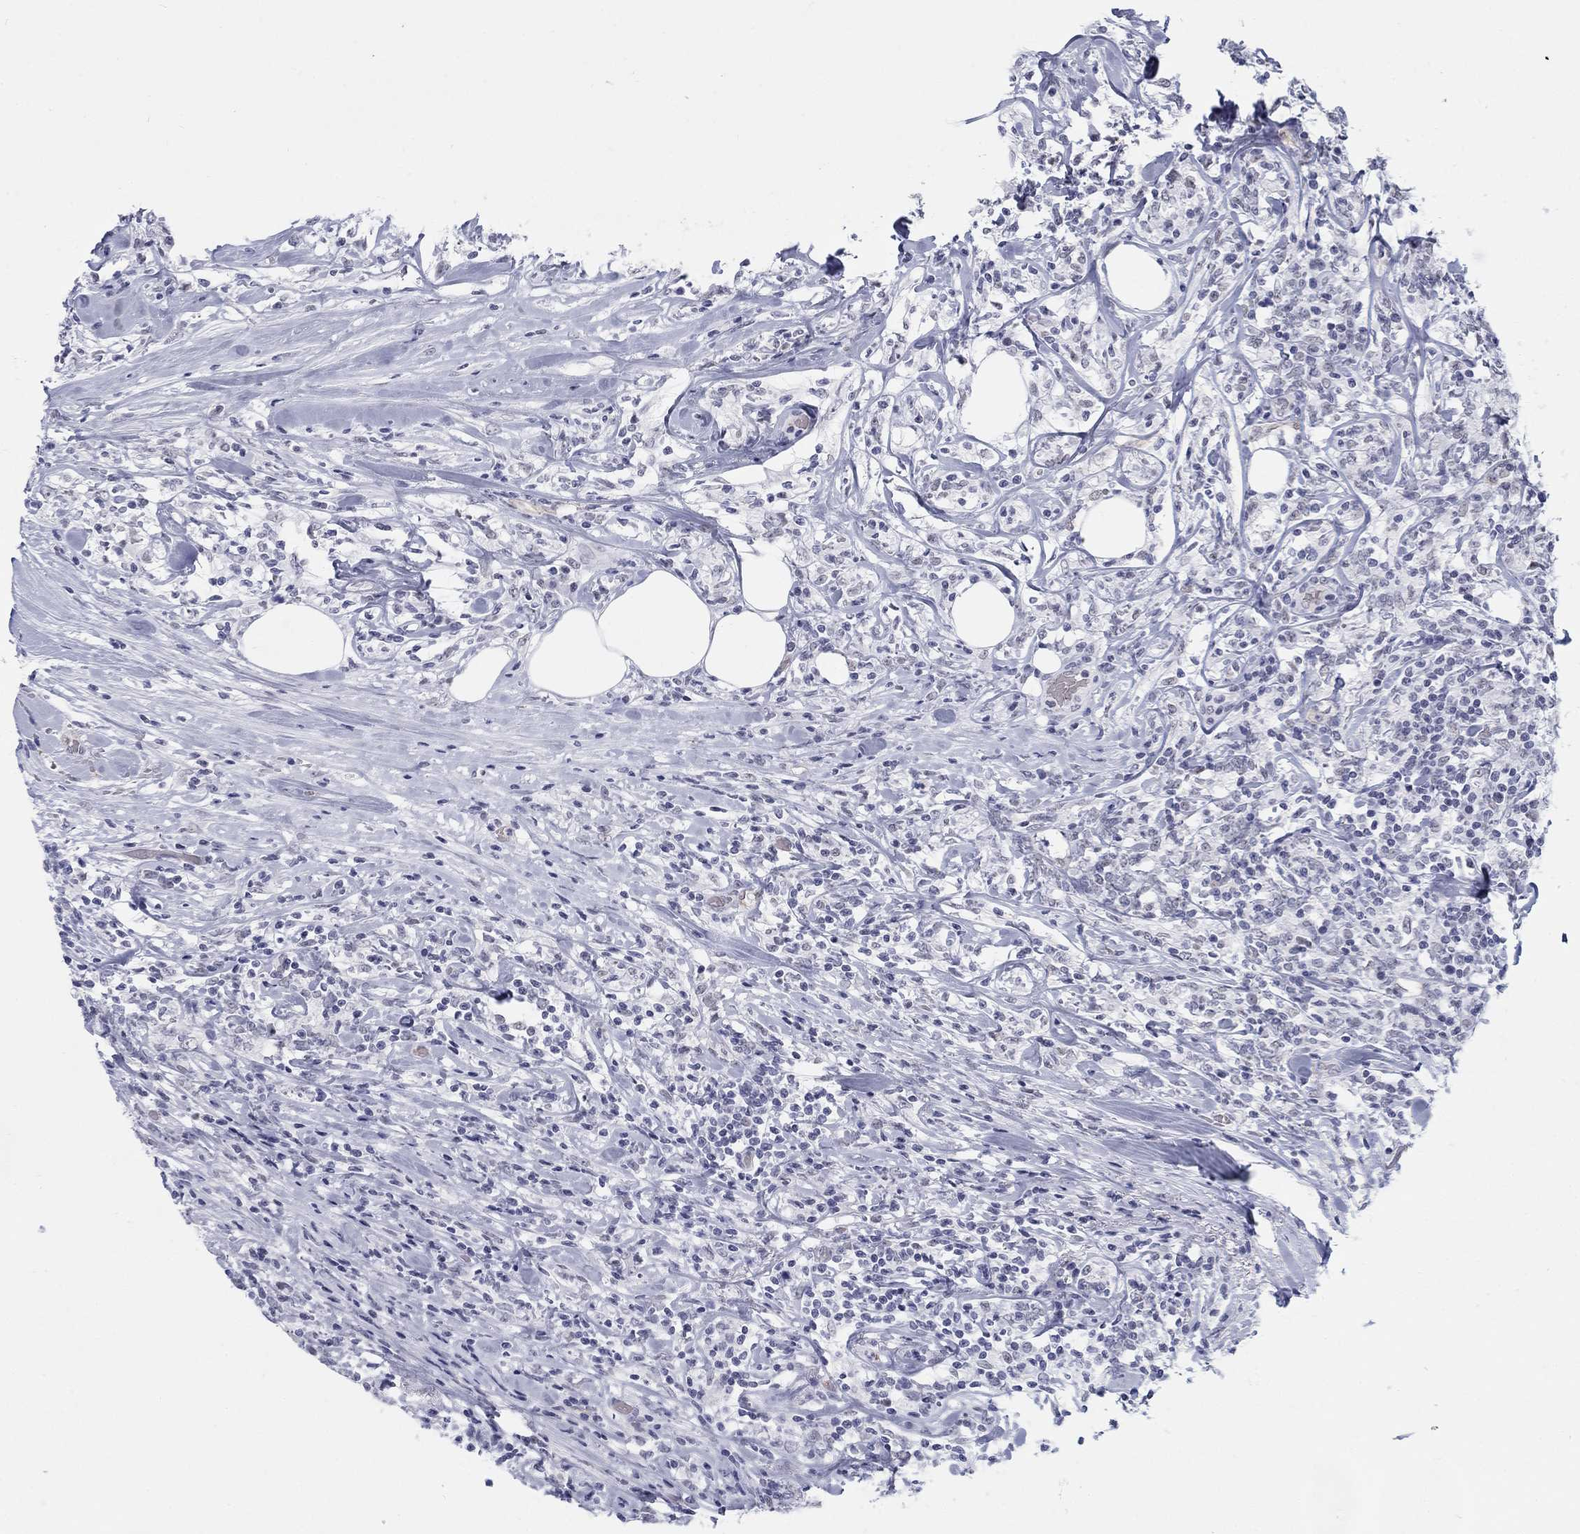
{"staining": {"intensity": "negative", "quantity": "none", "location": "none"}, "tissue": "lymphoma", "cell_type": "Tumor cells", "image_type": "cancer", "snomed": [{"axis": "morphology", "description": "Malignant lymphoma, non-Hodgkin's type, High grade"}, {"axis": "topography", "description": "Lymph node"}], "caption": "Immunohistochemical staining of lymphoma exhibits no significant expression in tumor cells.", "gene": "DMTN", "patient": {"sex": "female", "age": 84}}